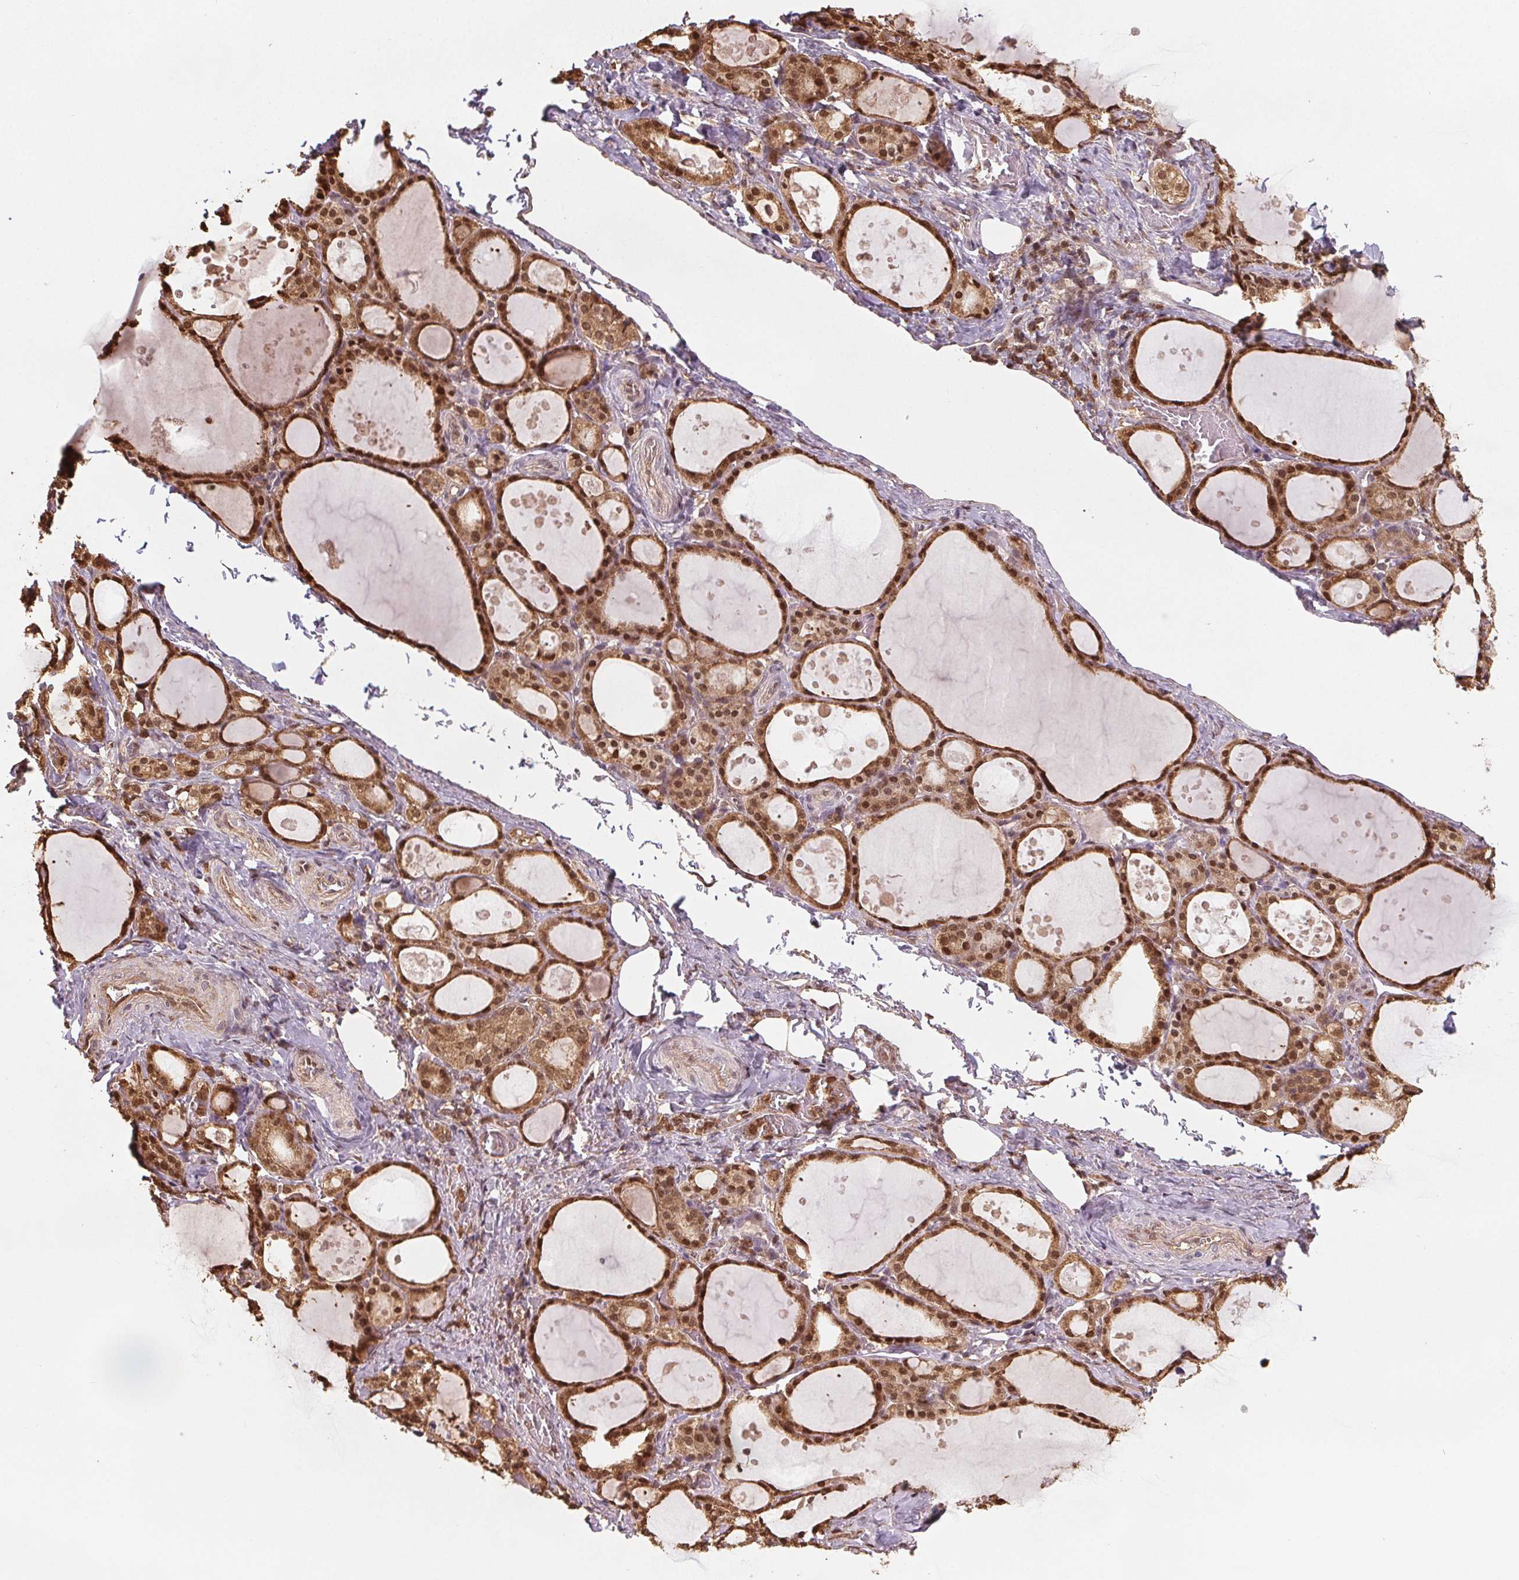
{"staining": {"intensity": "strong", "quantity": ">75%", "location": "cytoplasmic/membranous,nuclear"}, "tissue": "thyroid gland", "cell_type": "Glandular cells", "image_type": "normal", "snomed": [{"axis": "morphology", "description": "Normal tissue, NOS"}, {"axis": "topography", "description": "Thyroid gland"}], "caption": "Protein positivity by immunohistochemistry demonstrates strong cytoplasmic/membranous,nuclear positivity in about >75% of glandular cells in normal thyroid gland. (IHC, brightfield microscopy, high magnification).", "gene": "ENO1", "patient": {"sex": "male", "age": 68}}